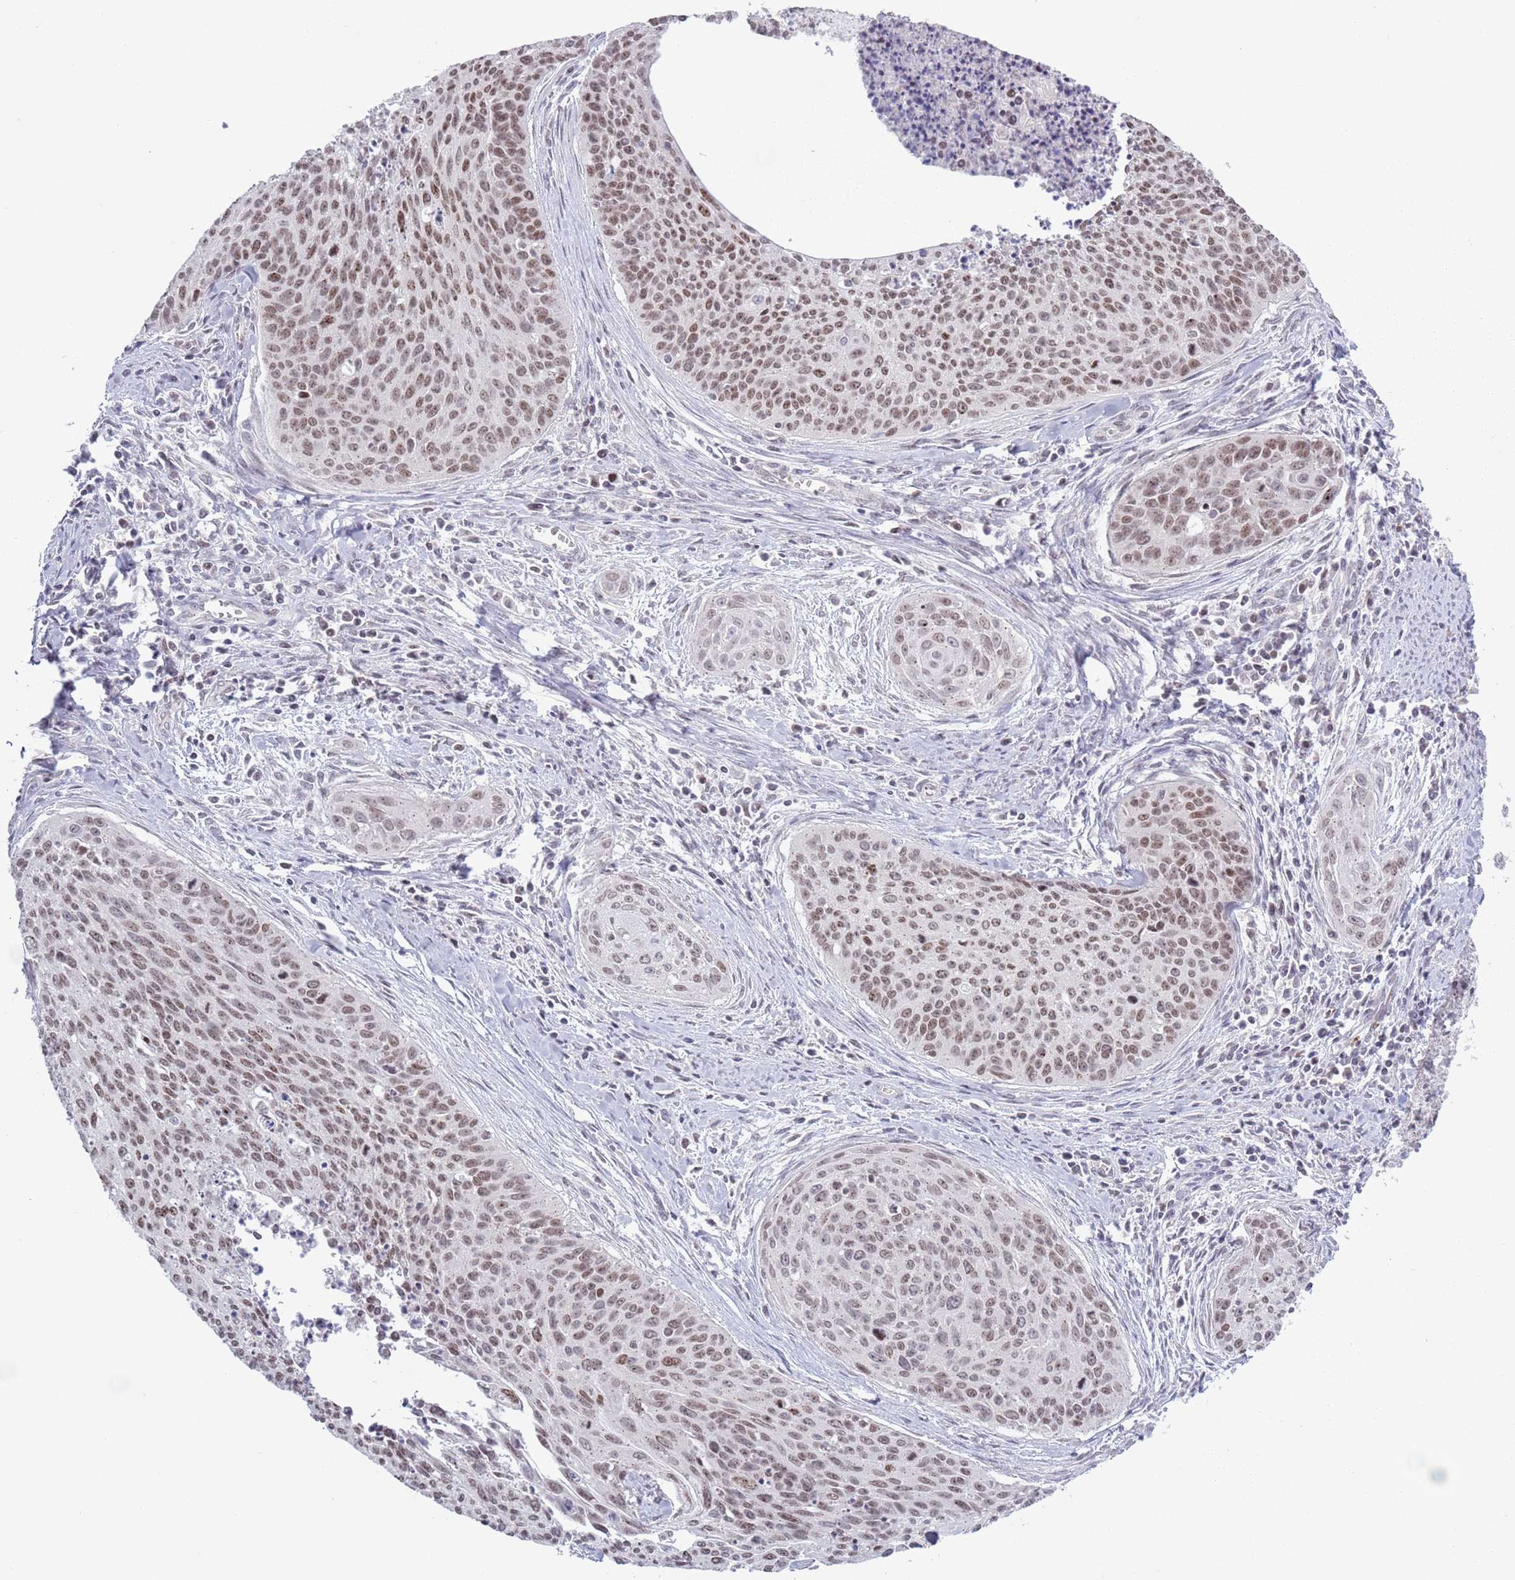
{"staining": {"intensity": "moderate", "quantity": "<25%", "location": "nuclear"}, "tissue": "cervical cancer", "cell_type": "Tumor cells", "image_type": "cancer", "snomed": [{"axis": "morphology", "description": "Squamous cell carcinoma, NOS"}, {"axis": "topography", "description": "Cervix"}], "caption": "Moderate nuclear expression is appreciated in approximately <25% of tumor cells in cervical squamous cell carcinoma. The staining was performed using DAB (3,3'-diaminobenzidine), with brown indicating positive protein expression. Nuclei are stained blue with hematoxylin.", "gene": "MRPL34", "patient": {"sex": "female", "age": 55}}